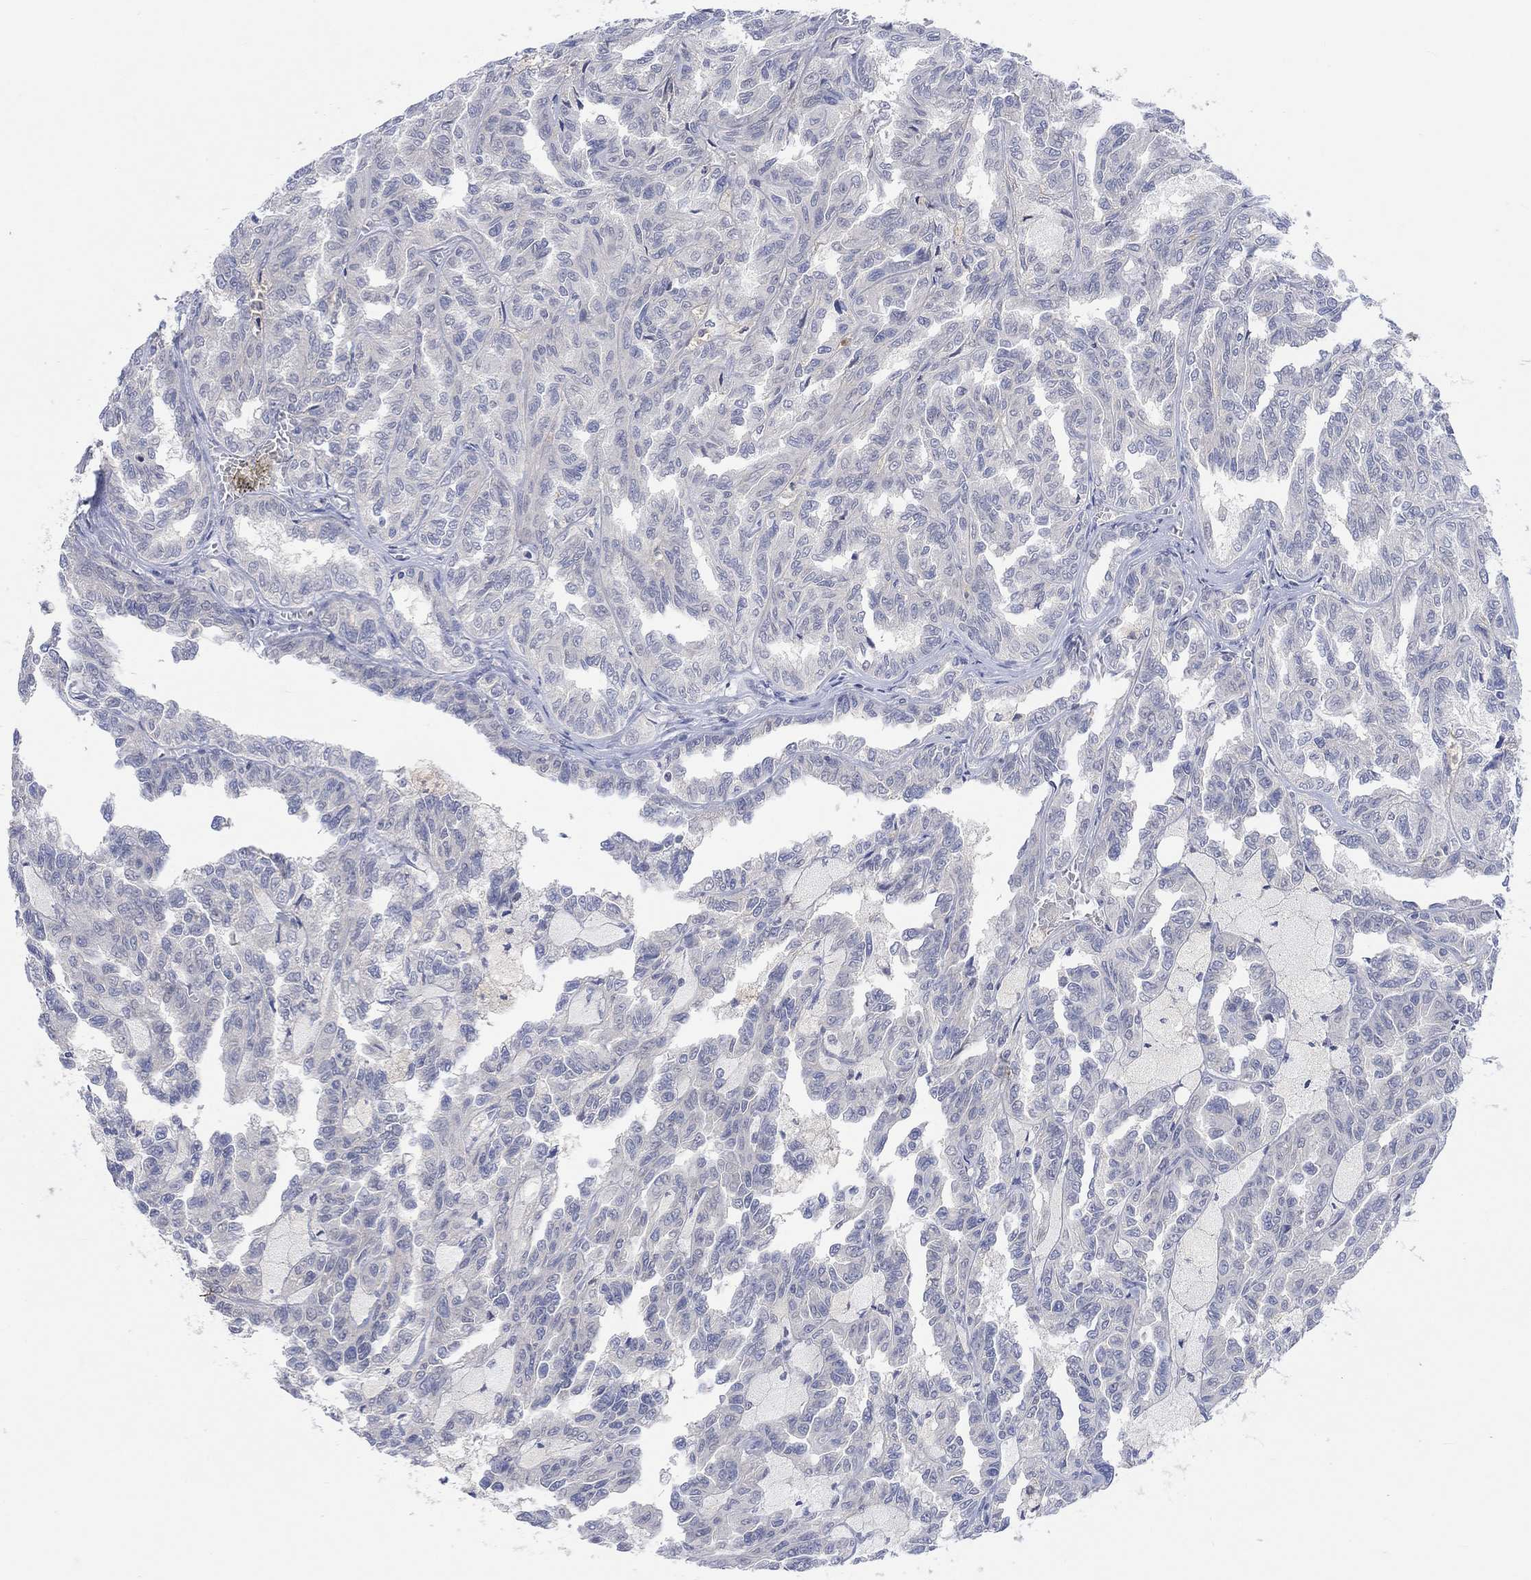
{"staining": {"intensity": "negative", "quantity": "none", "location": "none"}, "tissue": "renal cancer", "cell_type": "Tumor cells", "image_type": "cancer", "snomed": [{"axis": "morphology", "description": "Adenocarcinoma, NOS"}, {"axis": "topography", "description": "Kidney"}], "caption": "Tumor cells are negative for brown protein staining in renal cancer.", "gene": "MSTN", "patient": {"sex": "male", "age": 79}}